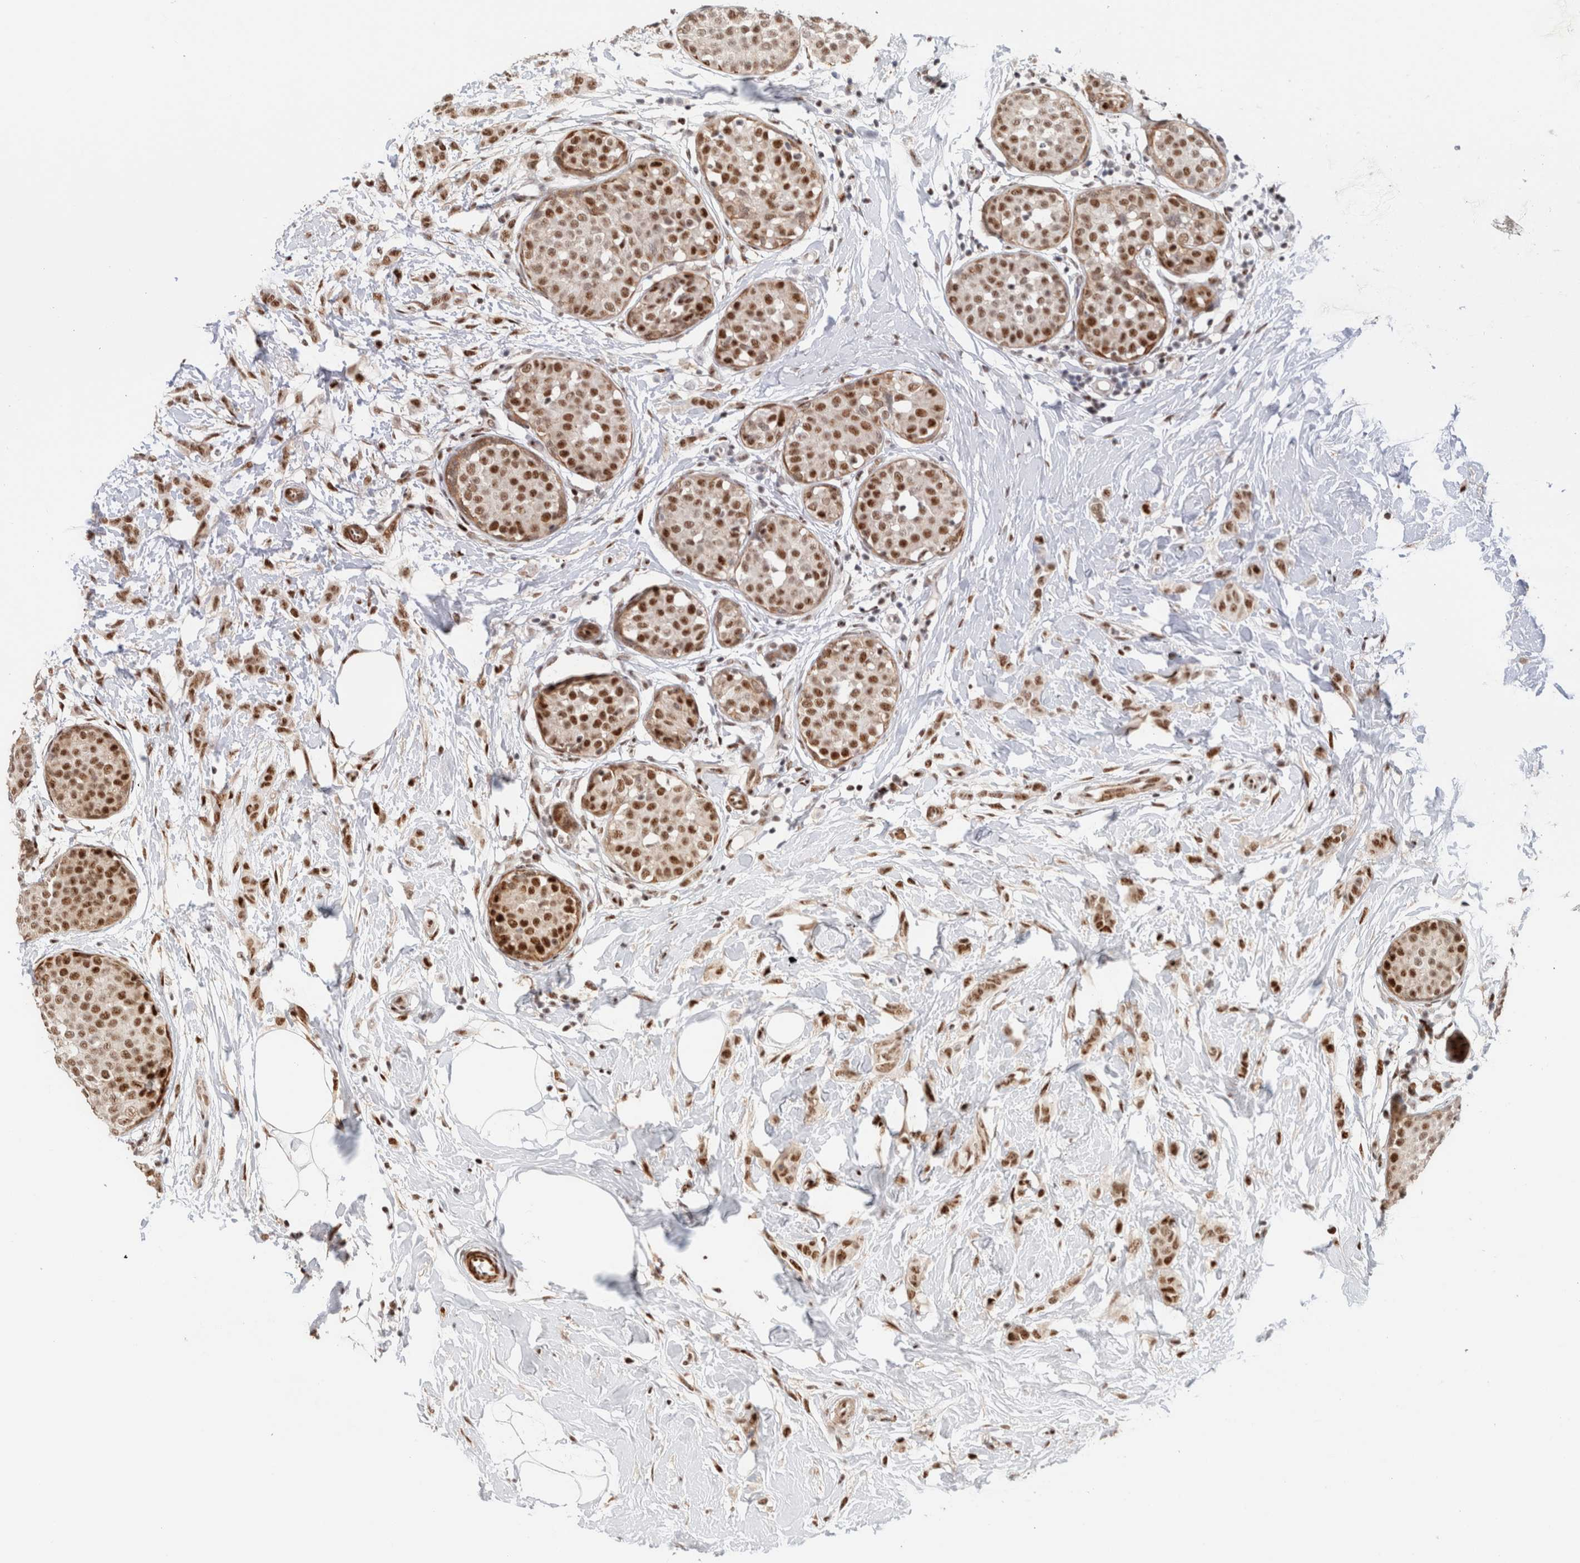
{"staining": {"intensity": "moderate", "quantity": ">75%", "location": "nuclear"}, "tissue": "breast cancer", "cell_type": "Tumor cells", "image_type": "cancer", "snomed": [{"axis": "morphology", "description": "Lobular carcinoma, in situ"}, {"axis": "morphology", "description": "Lobular carcinoma"}, {"axis": "topography", "description": "Breast"}], "caption": "Immunohistochemical staining of breast cancer (lobular carcinoma) demonstrates medium levels of moderate nuclear protein staining in approximately >75% of tumor cells. The staining was performed using DAB, with brown indicating positive protein expression. Nuclei are stained blue with hematoxylin.", "gene": "ID3", "patient": {"sex": "female", "age": 41}}